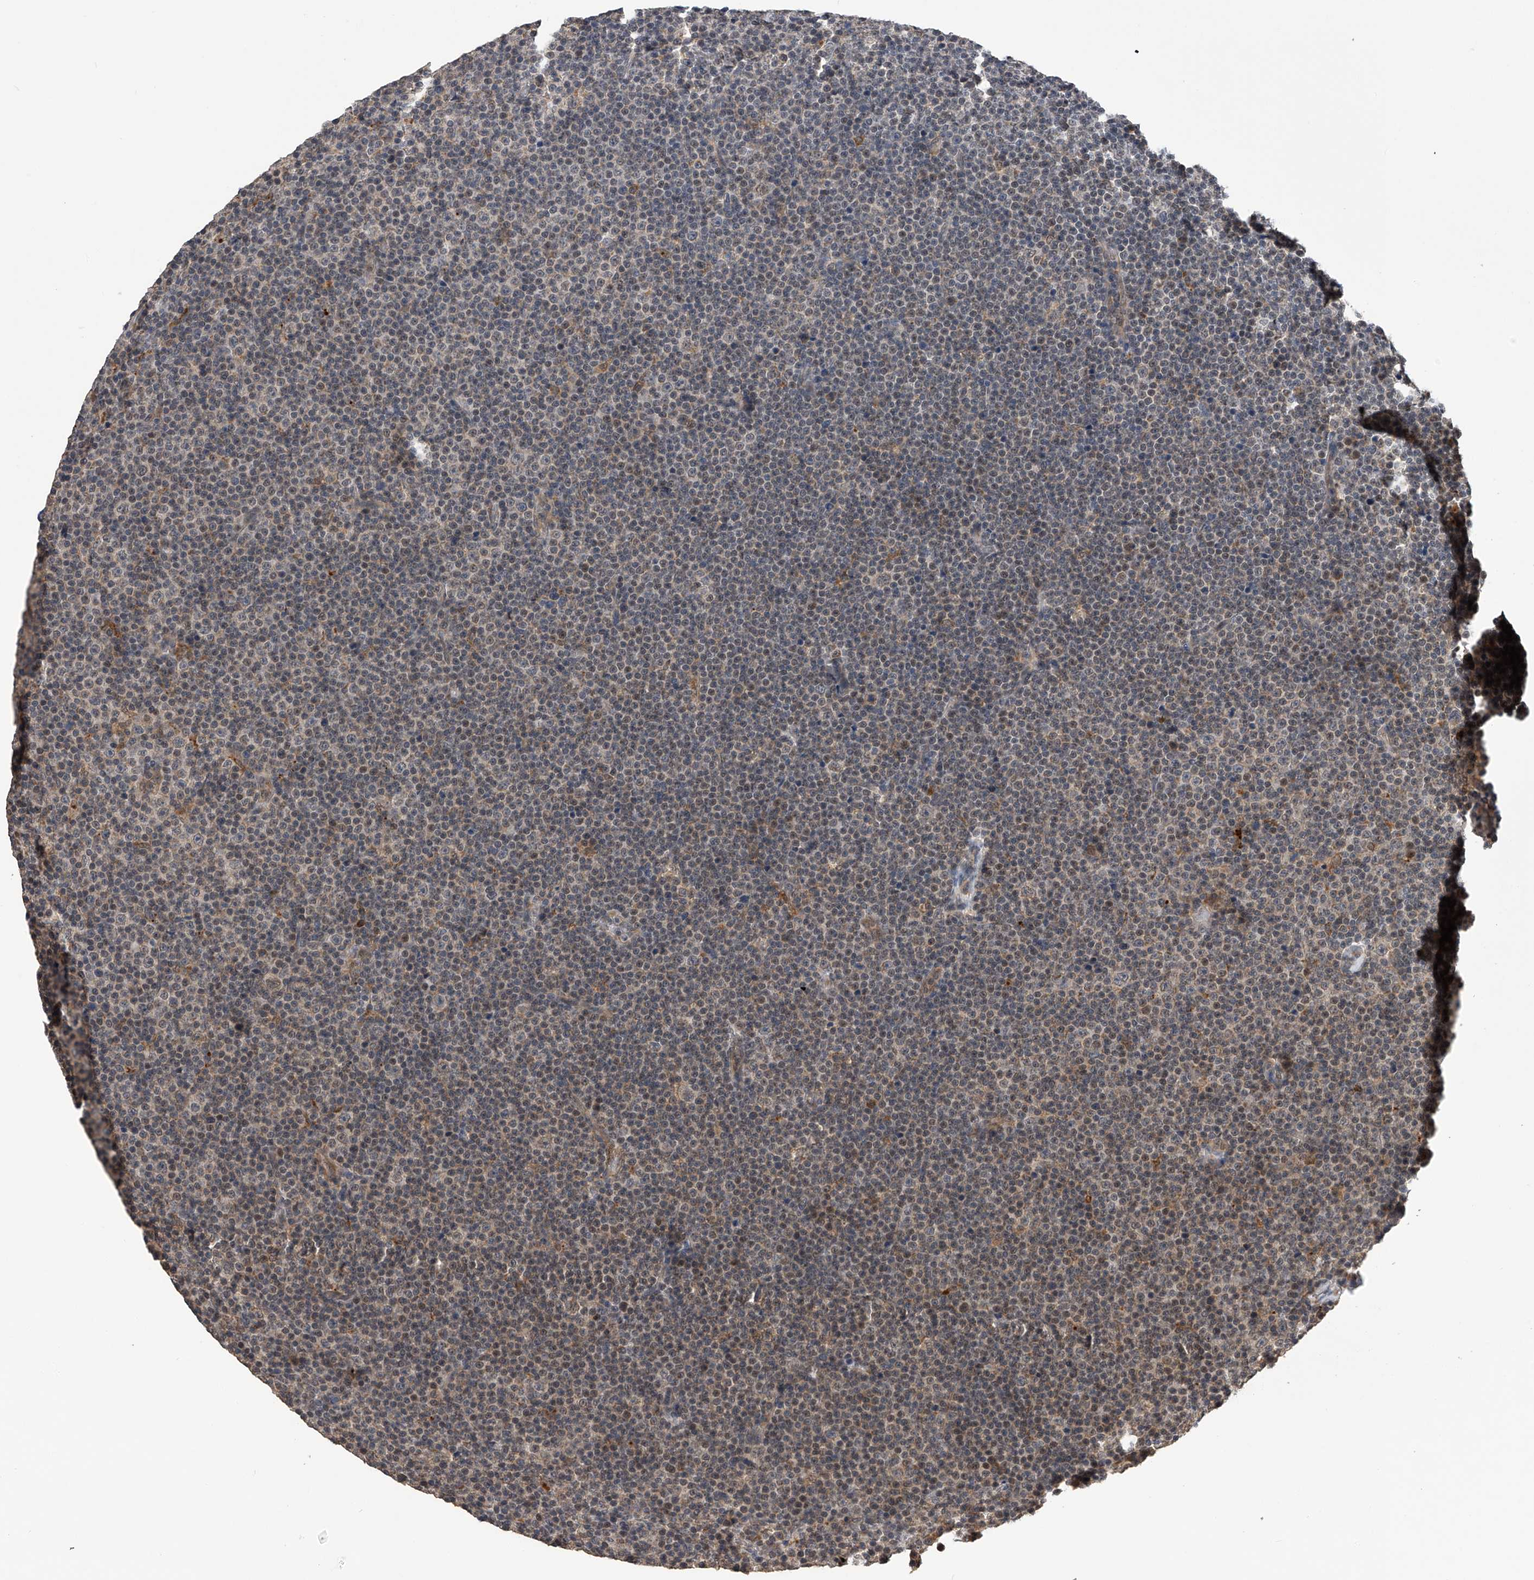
{"staining": {"intensity": "weak", "quantity": "<25%", "location": "cytoplasmic/membranous,nuclear"}, "tissue": "lymphoma", "cell_type": "Tumor cells", "image_type": "cancer", "snomed": [{"axis": "morphology", "description": "Malignant lymphoma, non-Hodgkin's type, Low grade"}, {"axis": "topography", "description": "Lymph node"}], "caption": "Tumor cells show no significant staining in lymphoma.", "gene": "SPOCK1", "patient": {"sex": "female", "age": 67}}